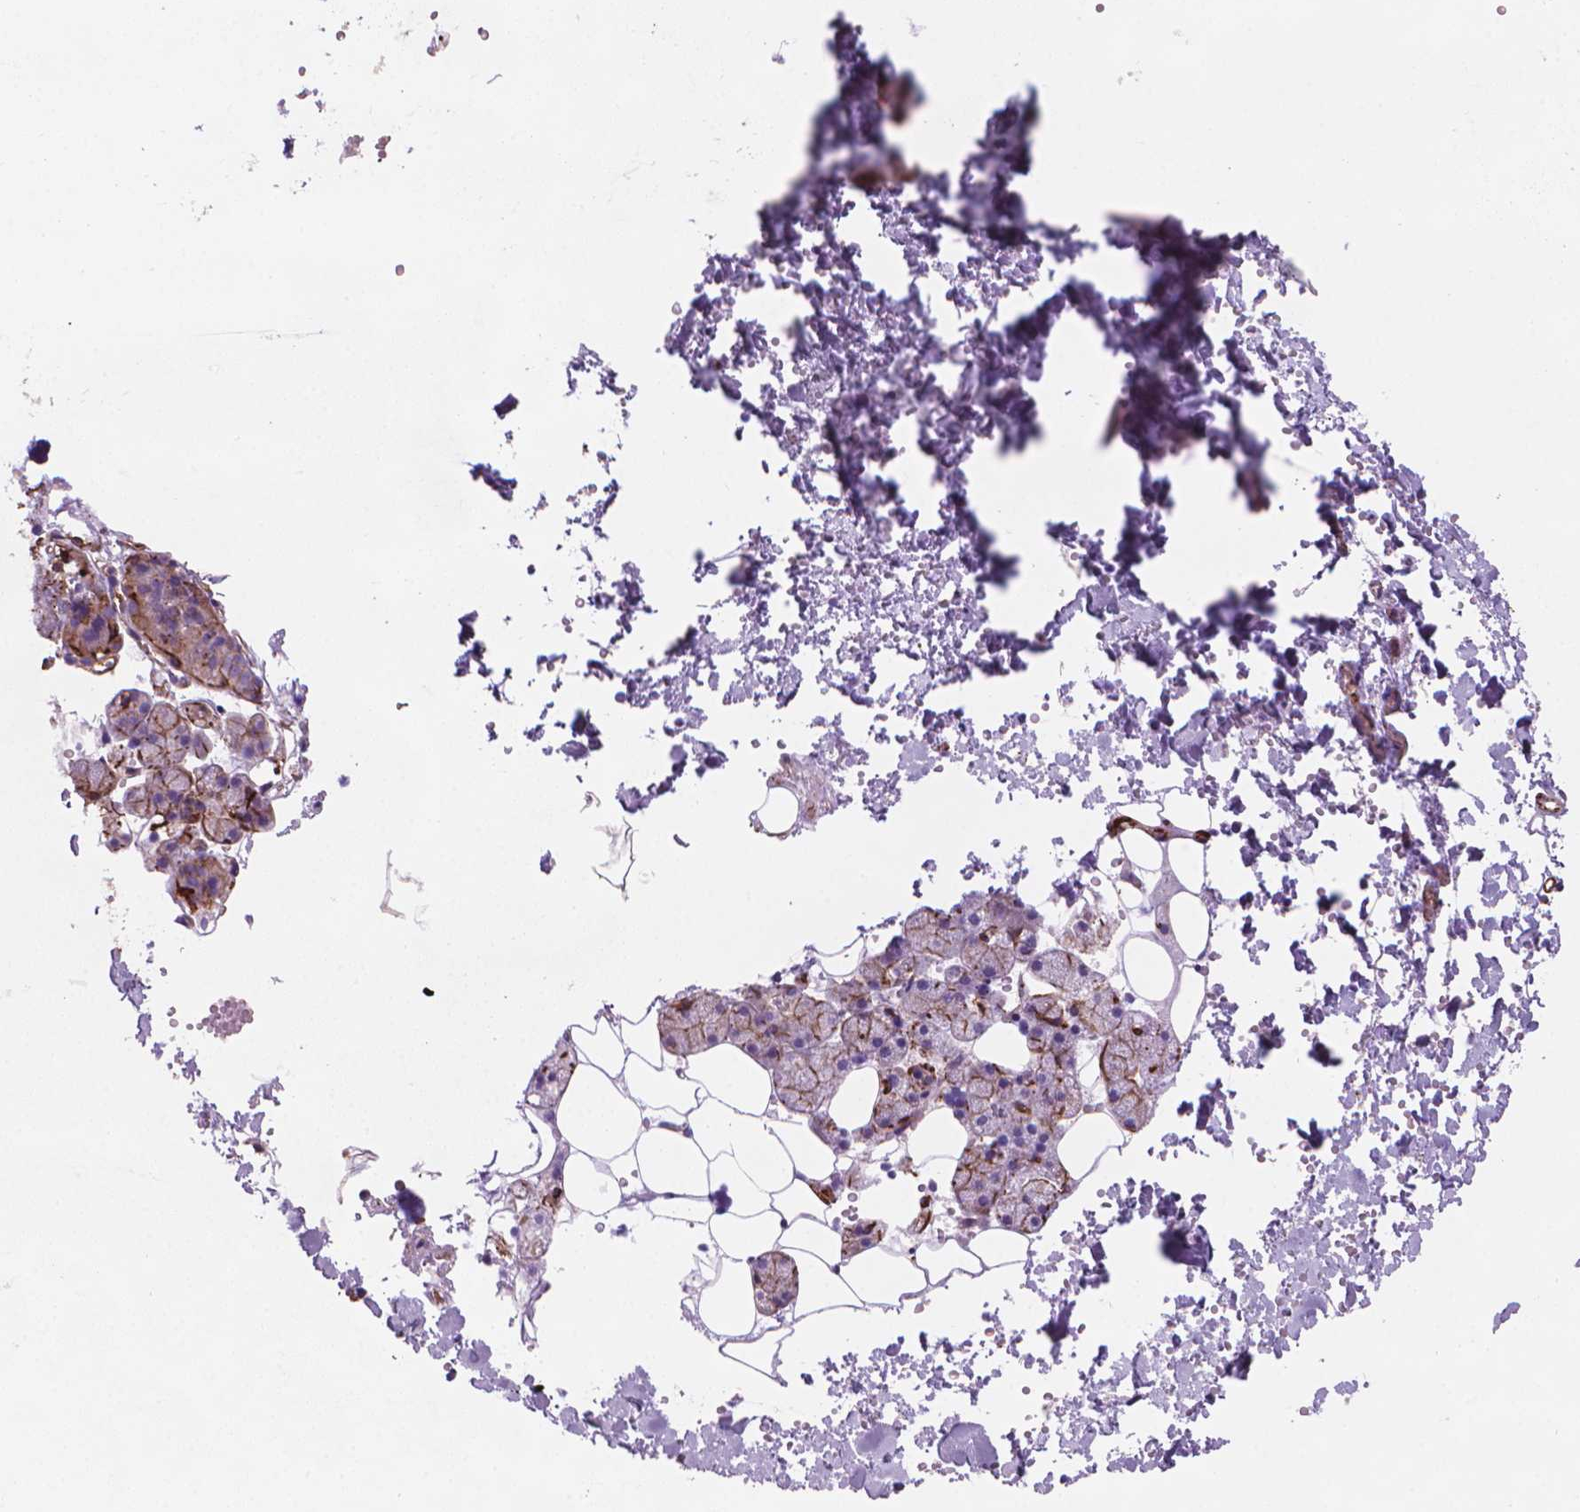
{"staining": {"intensity": "strong", "quantity": "25%-75%", "location": "cytoplasmic/membranous"}, "tissue": "salivary gland", "cell_type": "Glandular cells", "image_type": "normal", "snomed": [{"axis": "morphology", "description": "Normal tissue, NOS"}, {"axis": "topography", "description": "Salivary gland"}], "caption": "An immunohistochemistry (IHC) photomicrograph of benign tissue is shown. Protein staining in brown labels strong cytoplasmic/membranous positivity in salivary gland within glandular cells. (IHC, brightfield microscopy, high magnification).", "gene": "PATJ", "patient": {"sex": "male", "age": 38}}